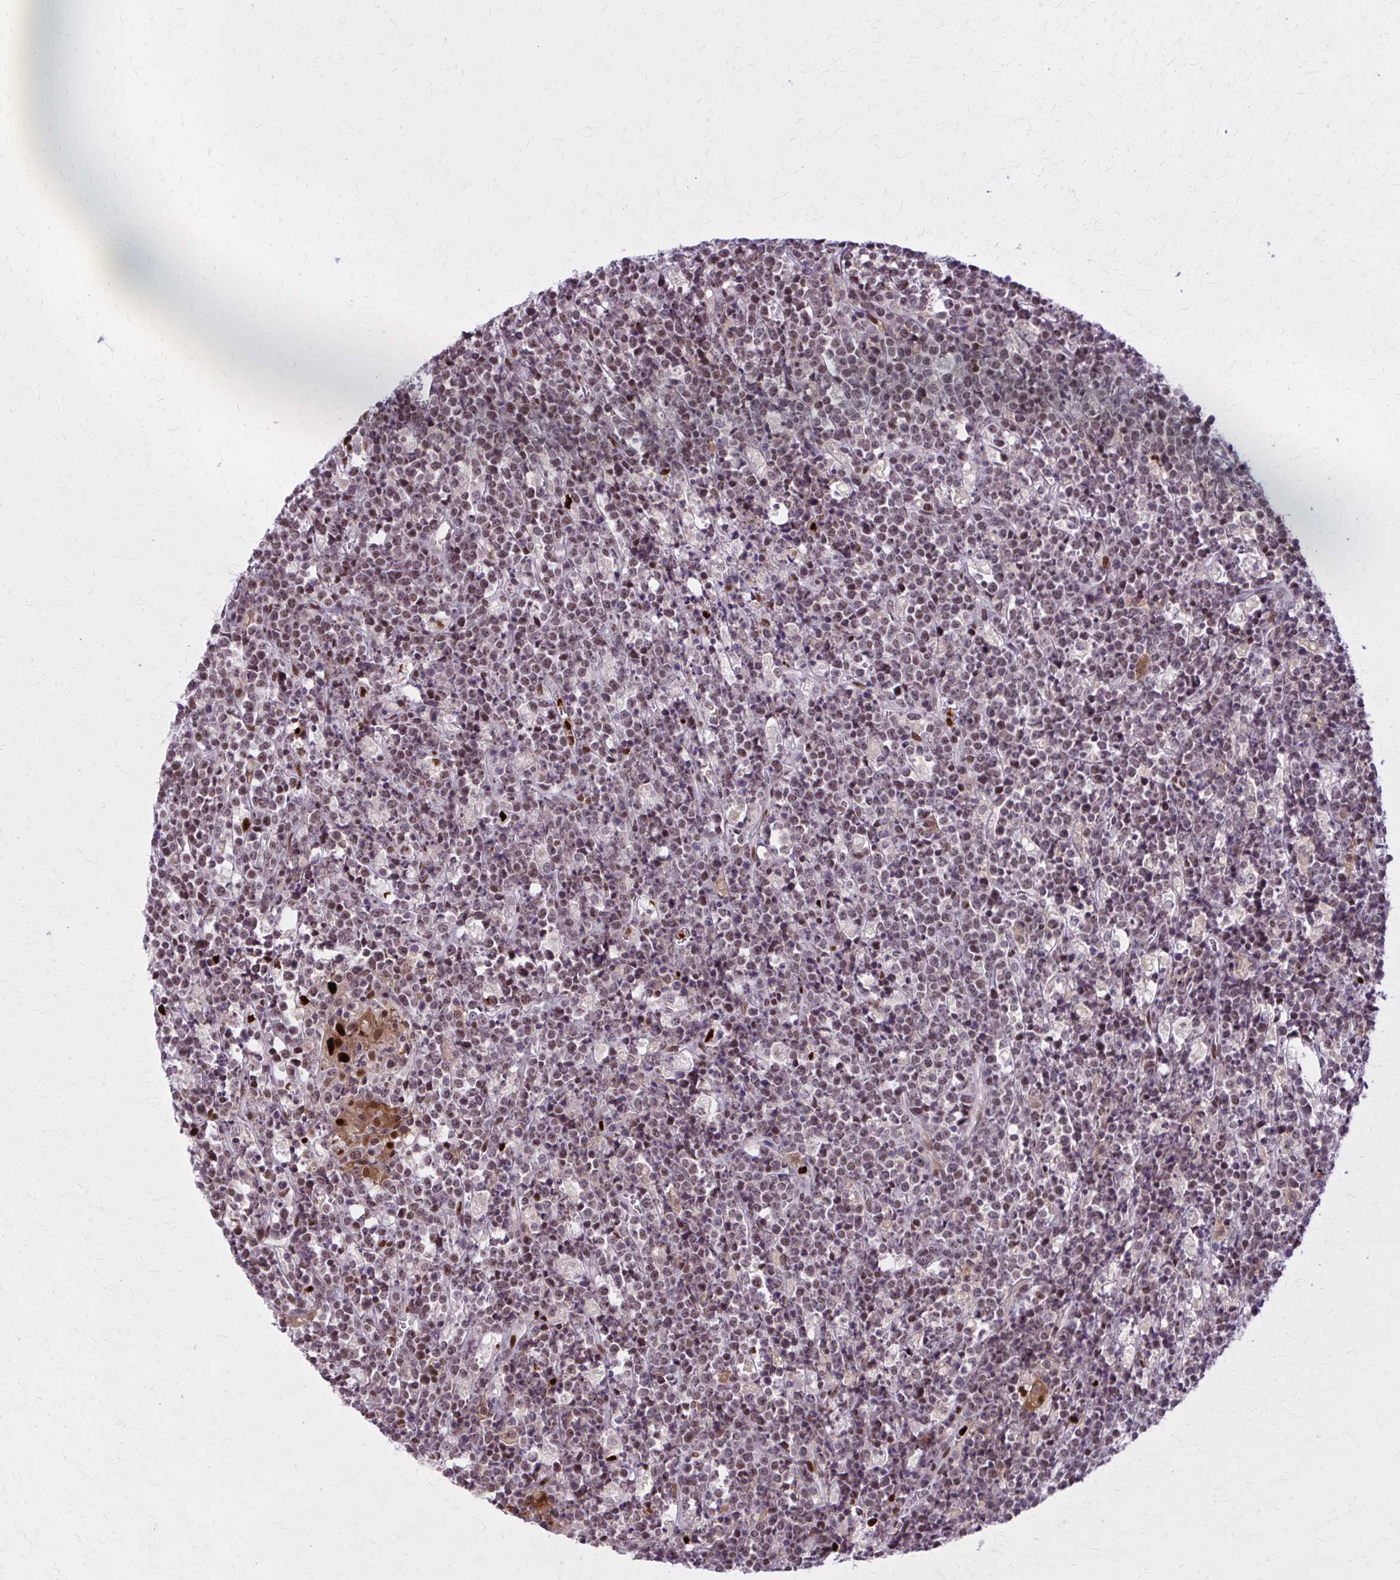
{"staining": {"intensity": "moderate", "quantity": "25%-75%", "location": "nuclear"}, "tissue": "lymphoma", "cell_type": "Tumor cells", "image_type": "cancer", "snomed": [{"axis": "morphology", "description": "Malignant lymphoma, non-Hodgkin's type, High grade"}, {"axis": "topography", "description": "Ovary"}], "caption": "A histopathology image of lymphoma stained for a protein demonstrates moderate nuclear brown staining in tumor cells.", "gene": "ZNF559", "patient": {"sex": "female", "age": 56}}